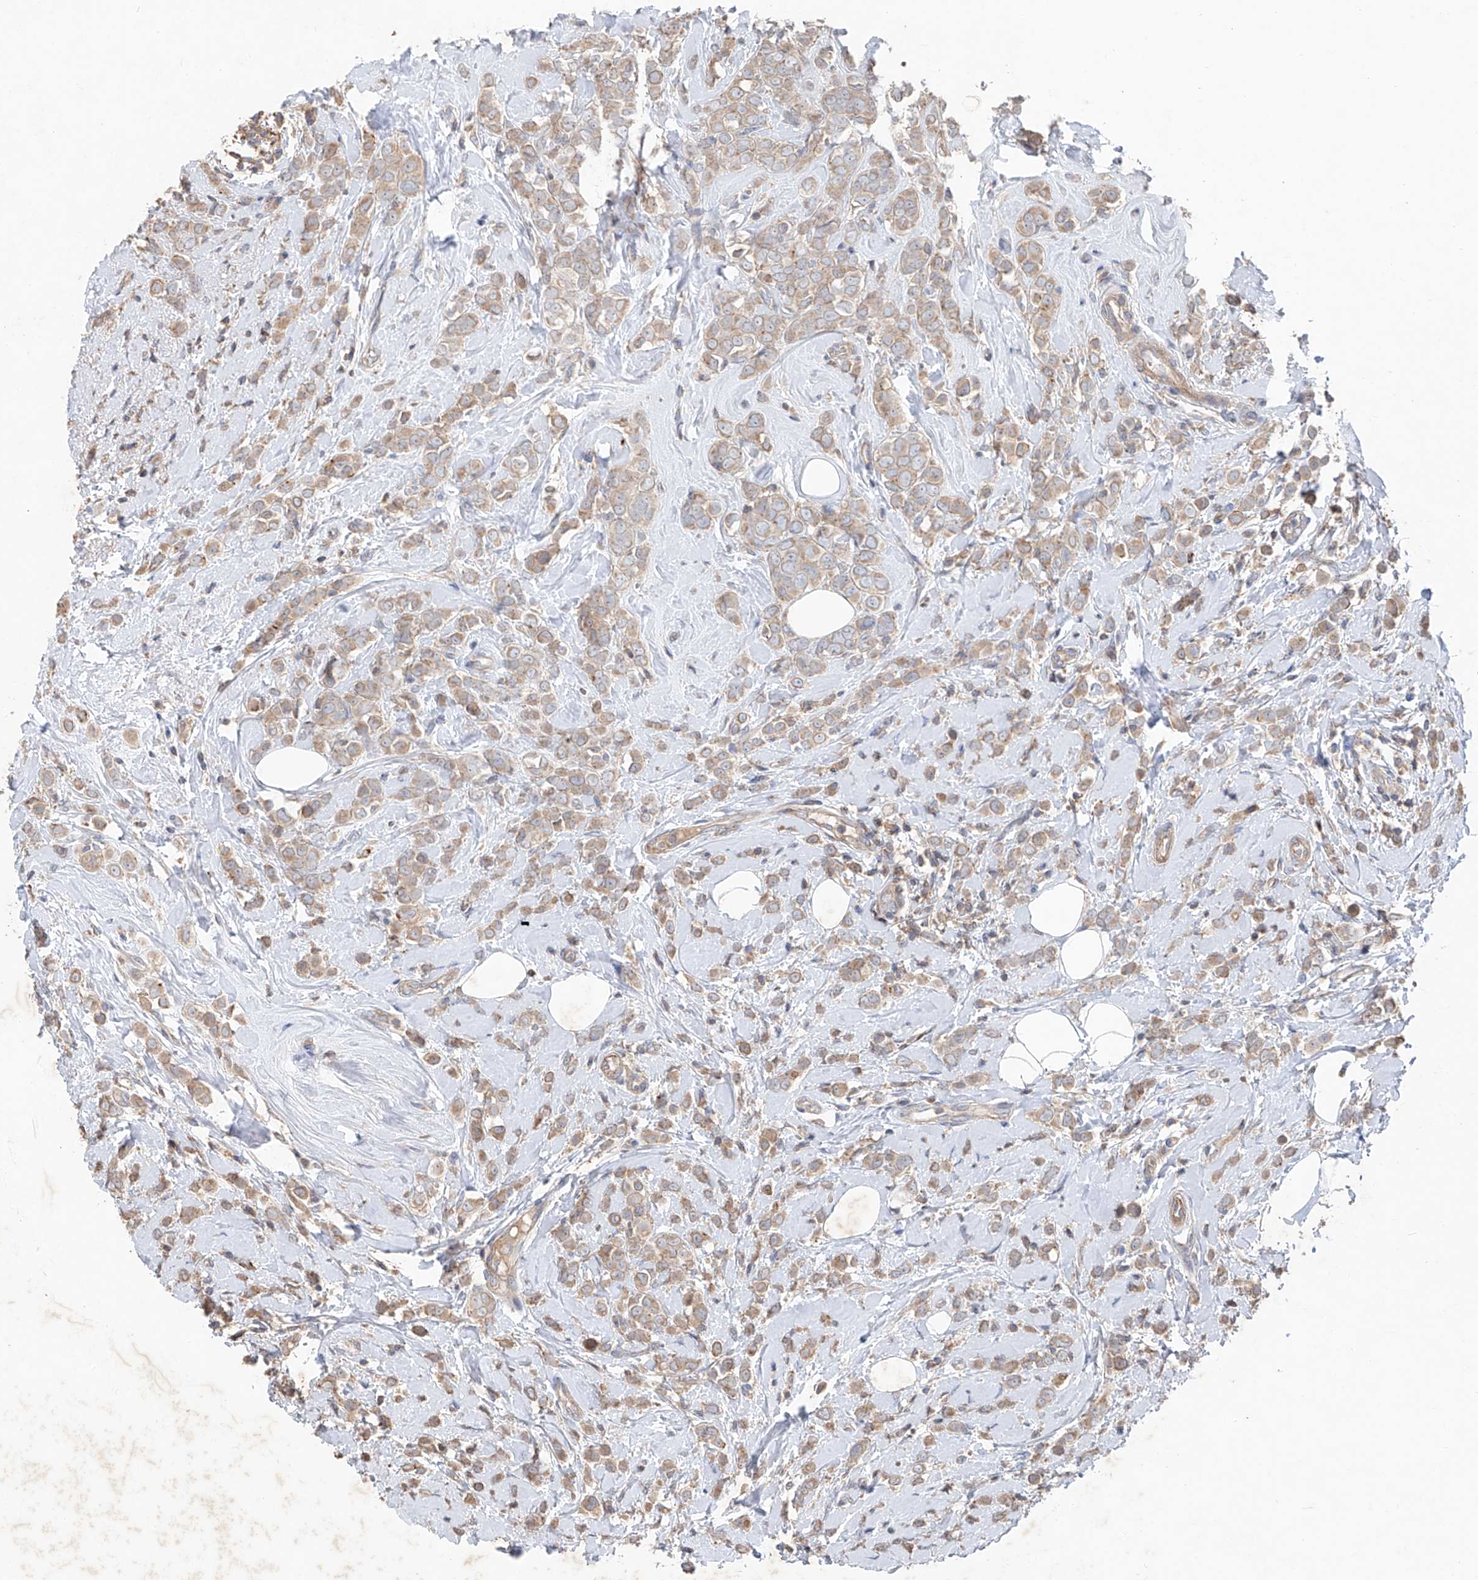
{"staining": {"intensity": "weak", "quantity": ">75%", "location": "cytoplasmic/membranous"}, "tissue": "breast cancer", "cell_type": "Tumor cells", "image_type": "cancer", "snomed": [{"axis": "morphology", "description": "Lobular carcinoma"}, {"axis": "topography", "description": "Breast"}], "caption": "Immunohistochemical staining of breast lobular carcinoma demonstrates low levels of weak cytoplasmic/membranous protein positivity in approximately >75% of tumor cells. (DAB (3,3'-diaminobenzidine) IHC, brown staining for protein, blue staining for nuclei).", "gene": "EDN1", "patient": {"sex": "female", "age": 47}}